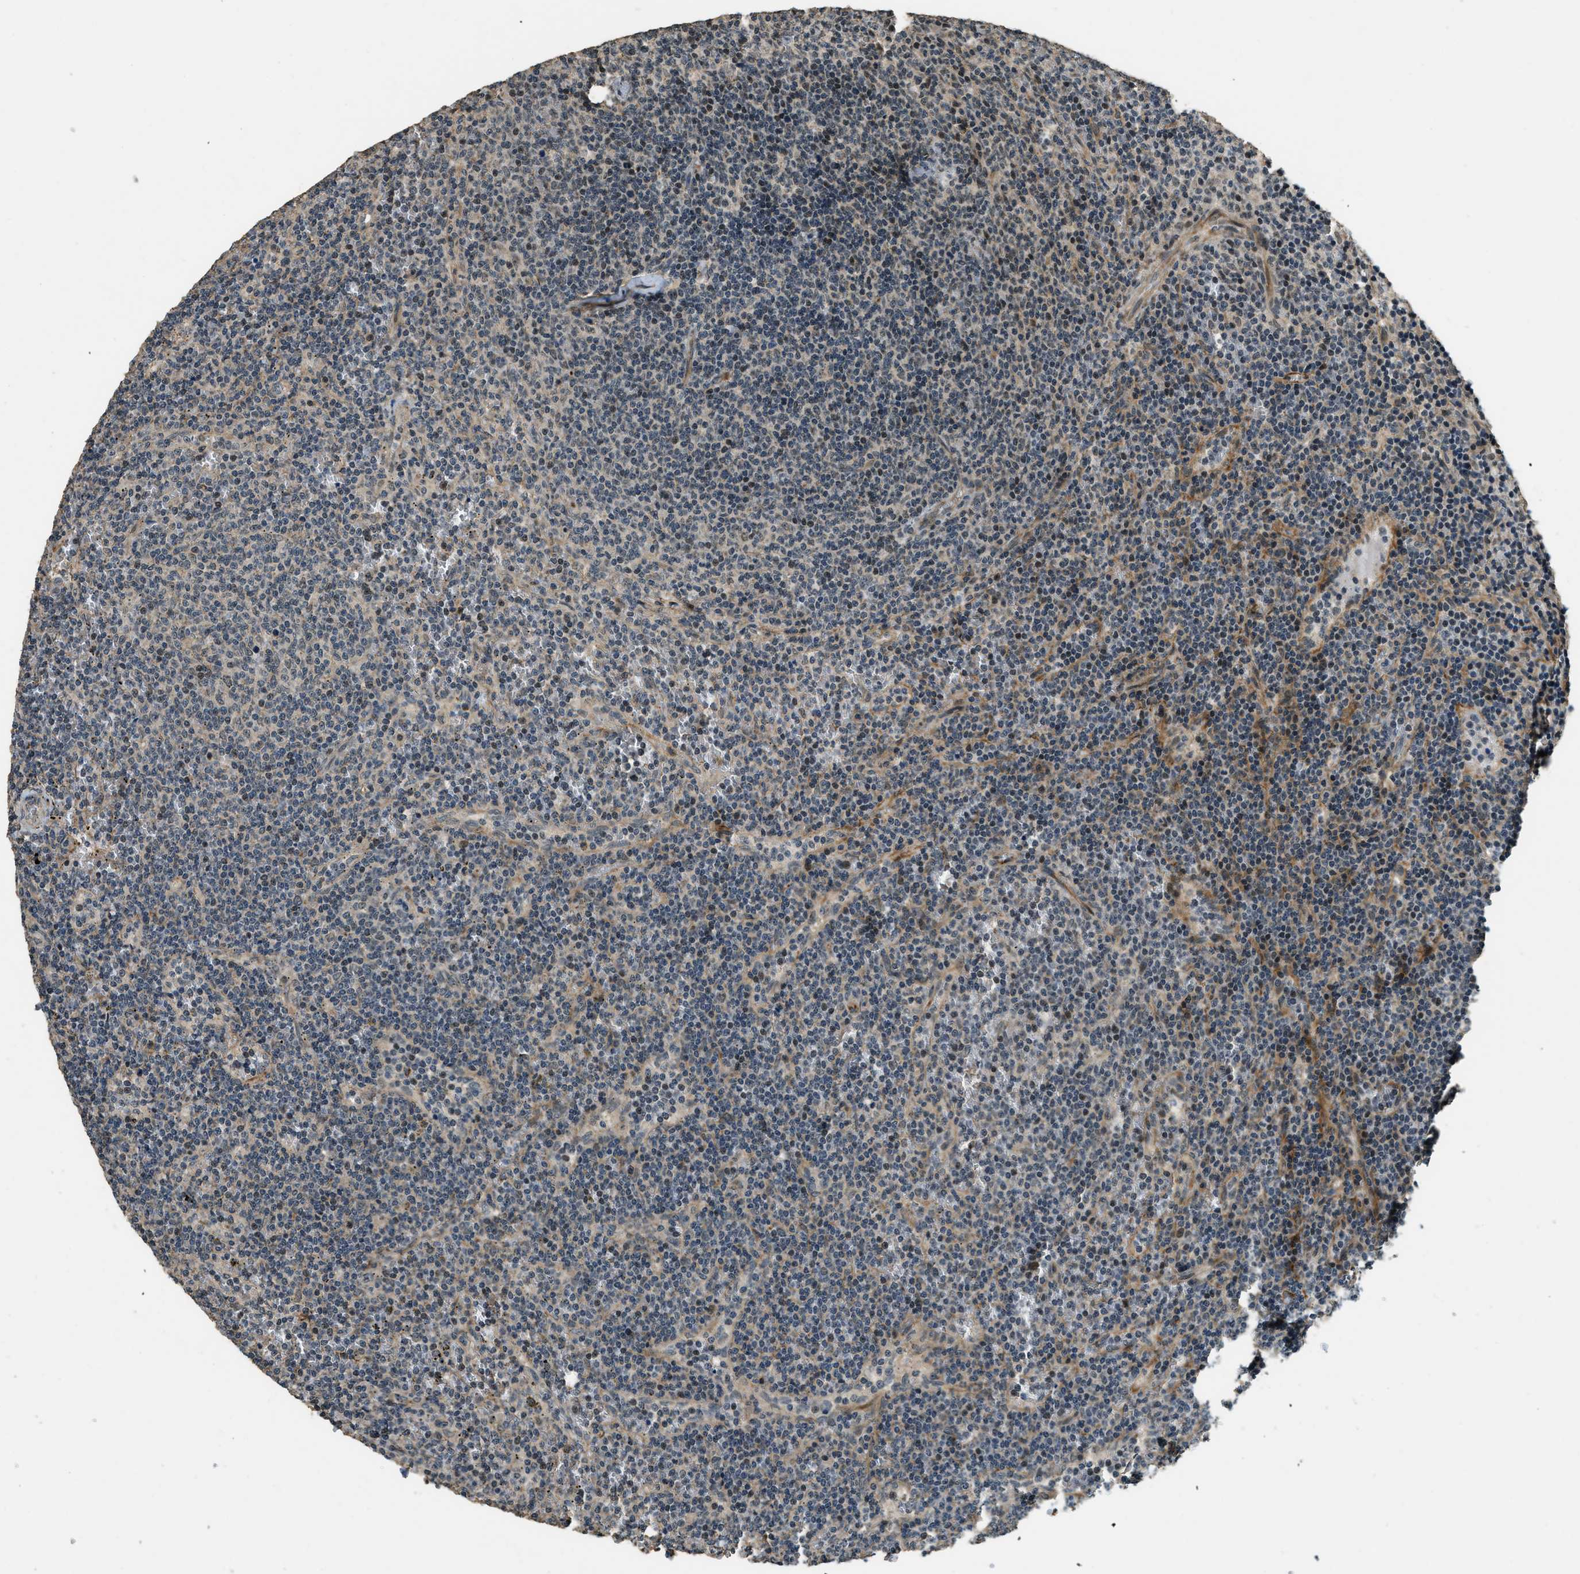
{"staining": {"intensity": "weak", "quantity": "<25%", "location": "nuclear"}, "tissue": "lymphoma", "cell_type": "Tumor cells", "image_type": "cancer", "snomed": [{"axis": "morphology", "description": "Malignant lymphoma, non-Hodgkin's type, Low grade"}, {"axis": "topography", "description": "Spleen"}], "caption": "Photomicrograph shows no significant protein positivity in tumor cells of malignant lymphoma, non-Hodgkin's type (low-grade).", "gene": "MED21", "patient": {"sex": "female", "age": 50}}